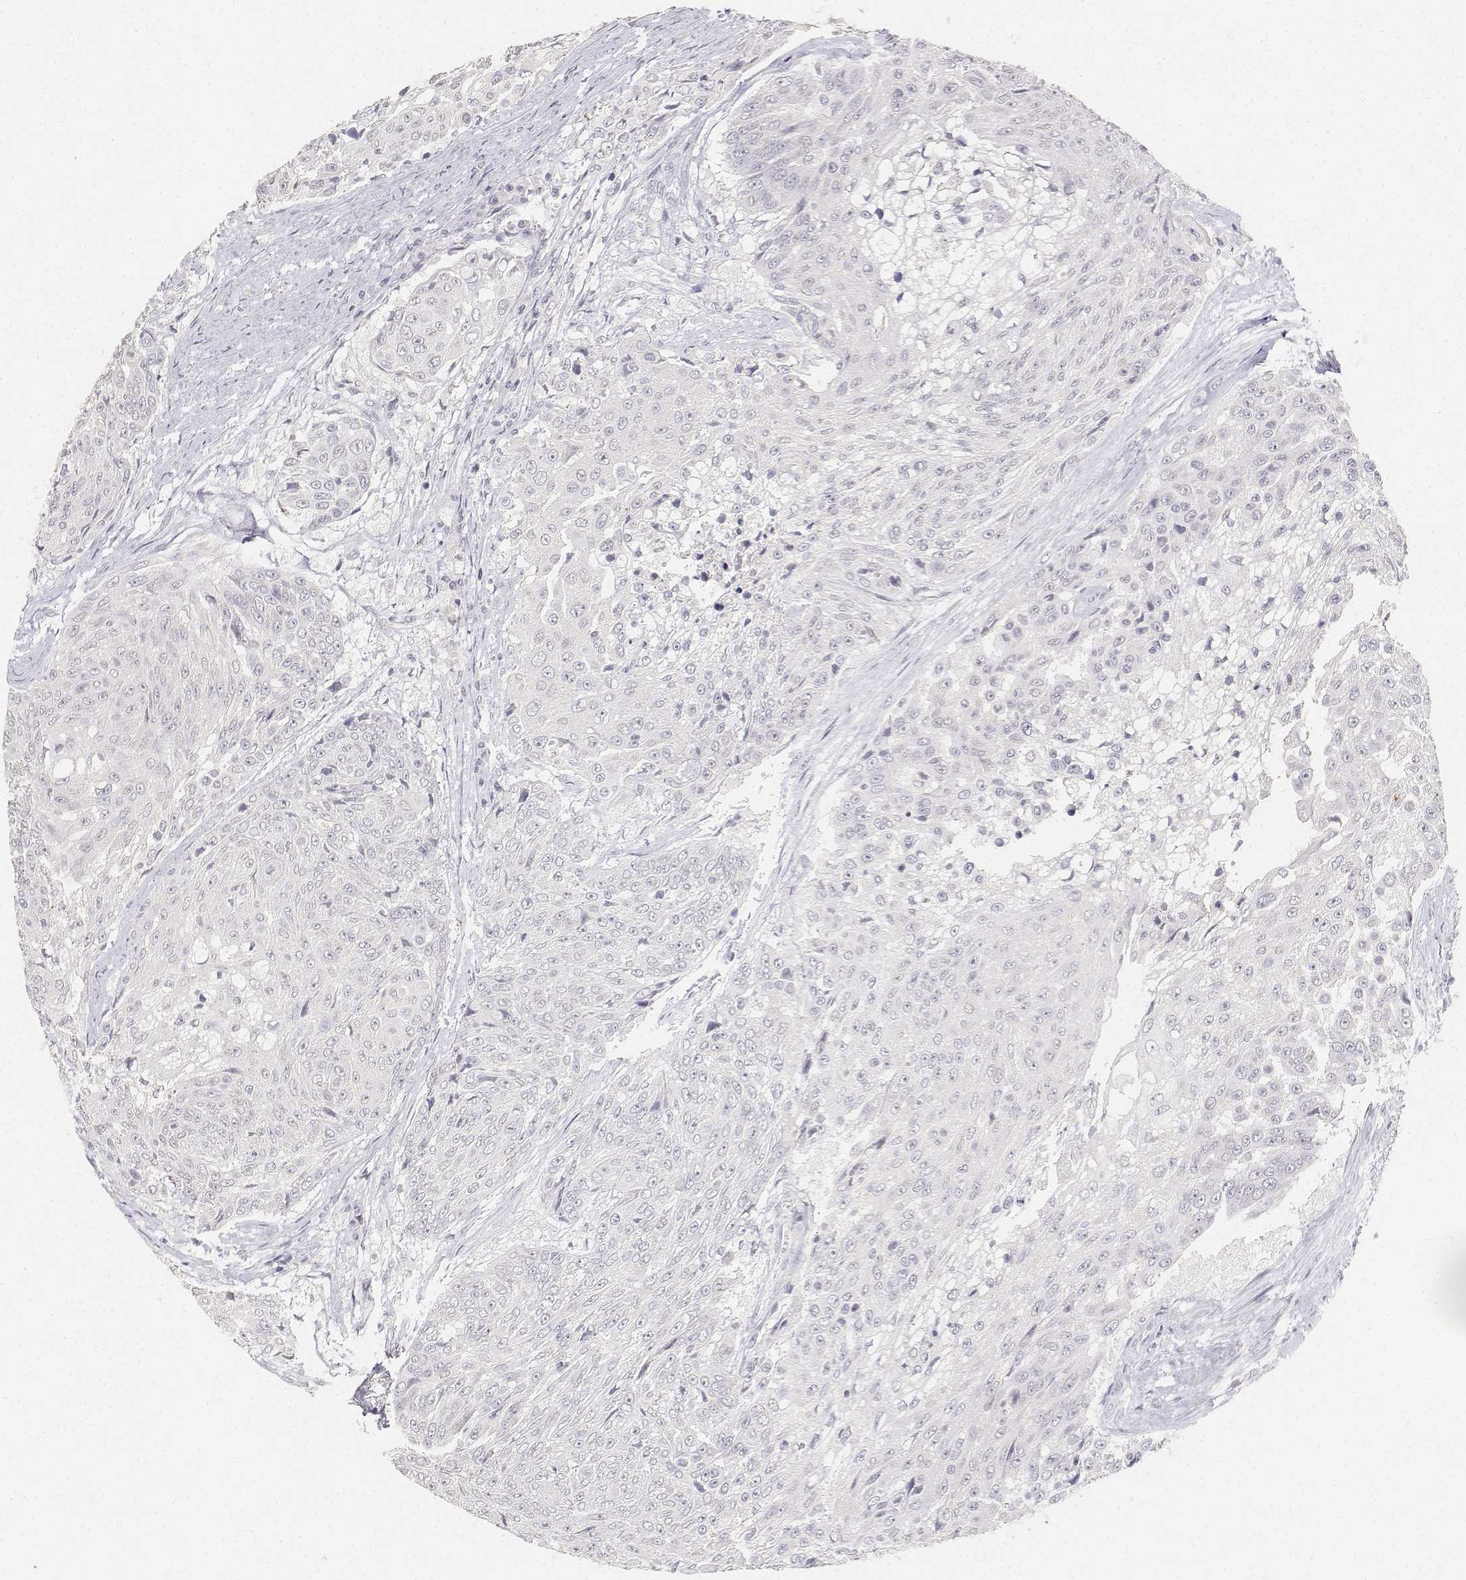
{"staining": {"intensity": "negative", "quantity": "none", "location": "none"}, "tissue": "urothelial cancer", "cell_type": "Tumor cells", "image_type": "cancer", "snomed": [{"axis": "morphology", "description": "Urothelial carcinoma, High grade"}, {"axis": "topography", "description": "Urinary bladder"}], "caption": "Urothelial cancer stained for a protein using immunohistochemistry (IHC) displays no positivity tumor cells.", "gene": "PAEP", "patient": {"sex": "female", "age": 63}}